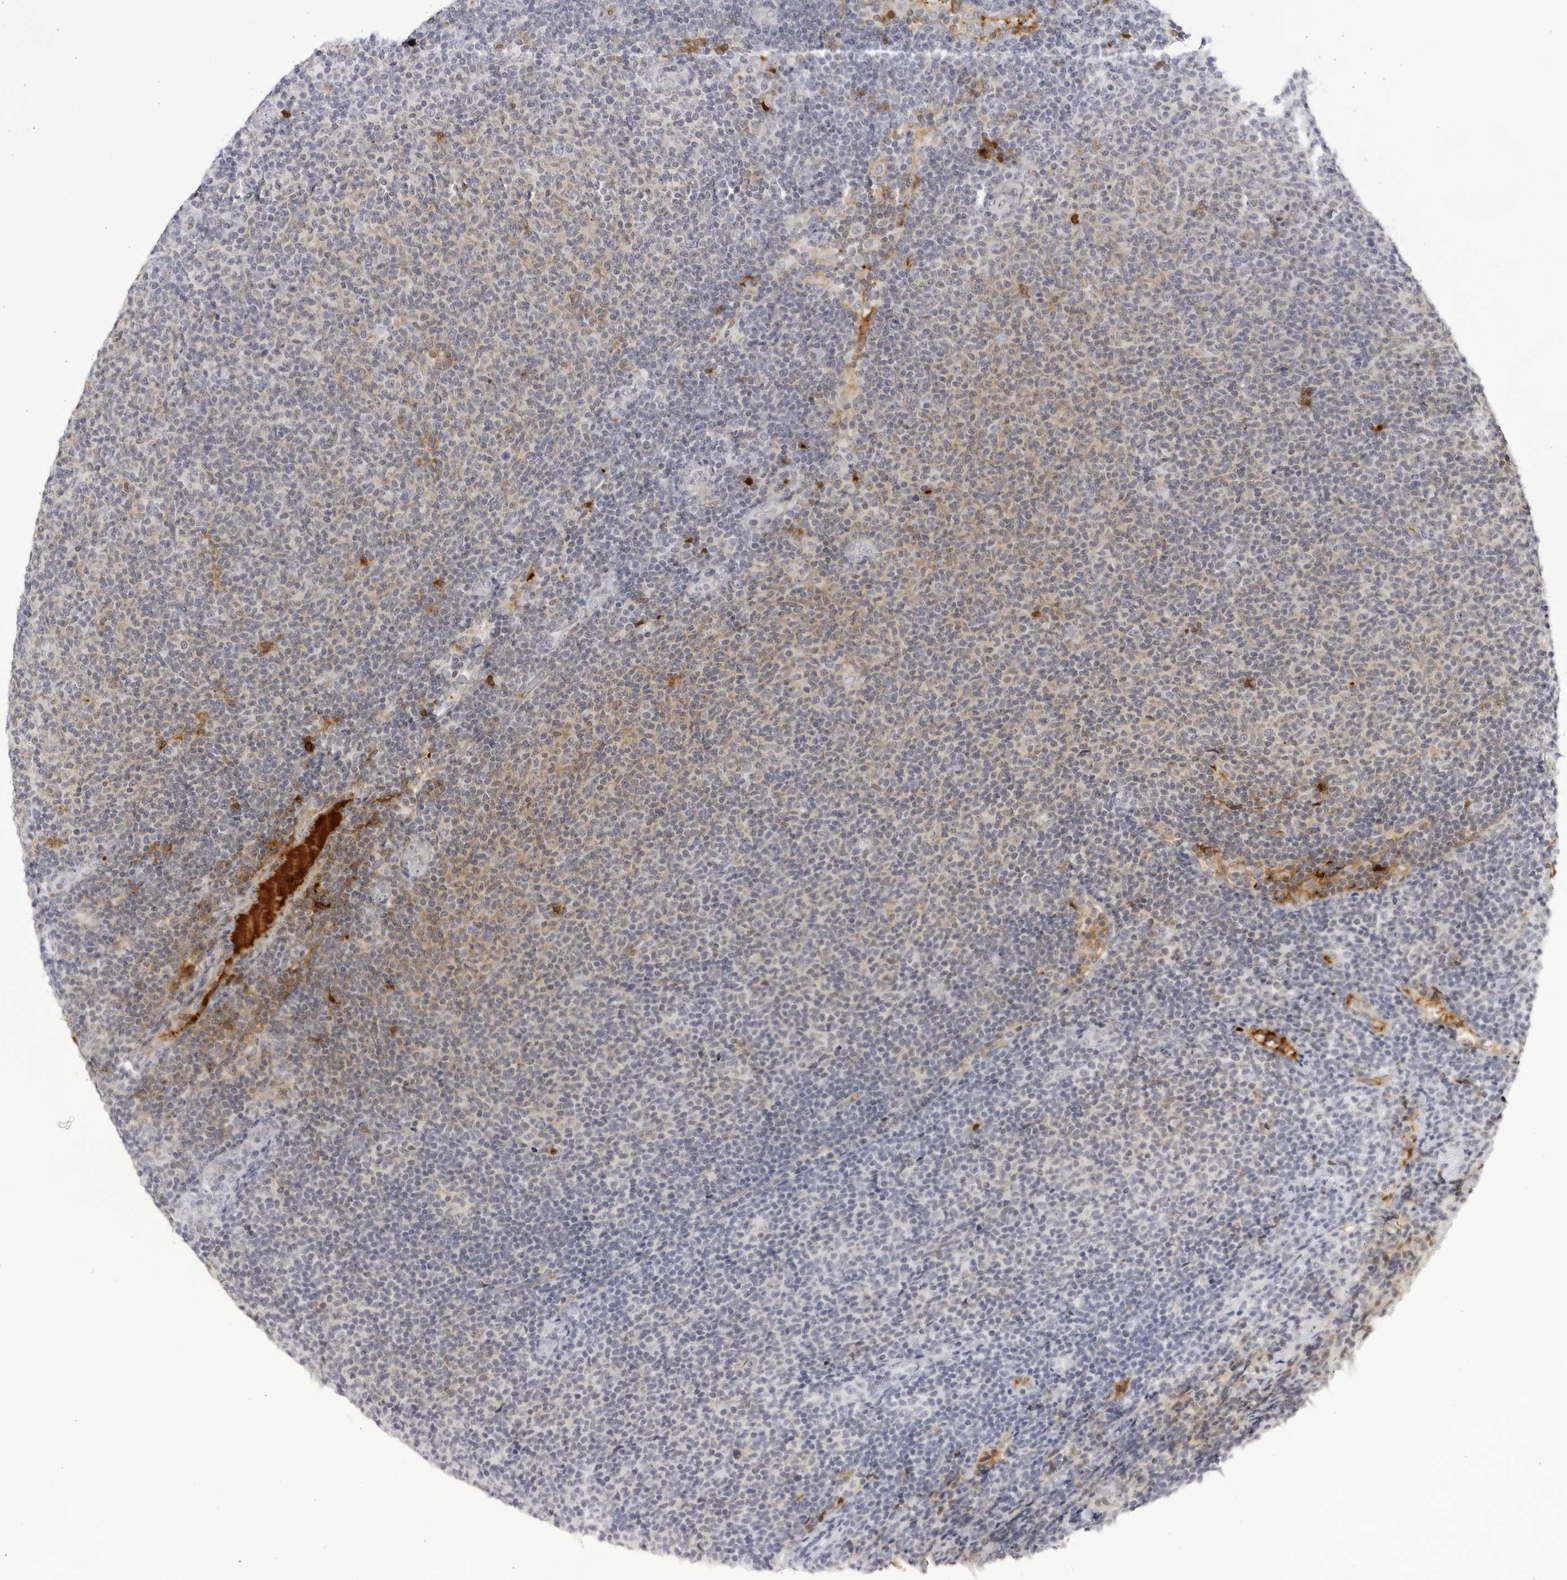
{"staining": {"intensity": "negative", "quantity": "none", "location": "none"}, "tissue": "lymphoma", "cell_type": "Tumor cells", "image_type": "cancer", "snomed": [{"axis": "morphology", "description": "Malignant lymphoma, non-Hodgkin's type, Low grade"}, {"axis": "topography", "description": "Lymph node"}], "caption": "Immunohistochemistry (IHC) micrograph of neoplastic tissue: human malignant lymphoma, non-Hodgkin's type (low-grade) stained with DAB demonstrates no significant protein positivity in tumor cells. Nuclei are stained in blue.", "gene": "CNBD1", "patient": {"sex": "male", "age": 66}}